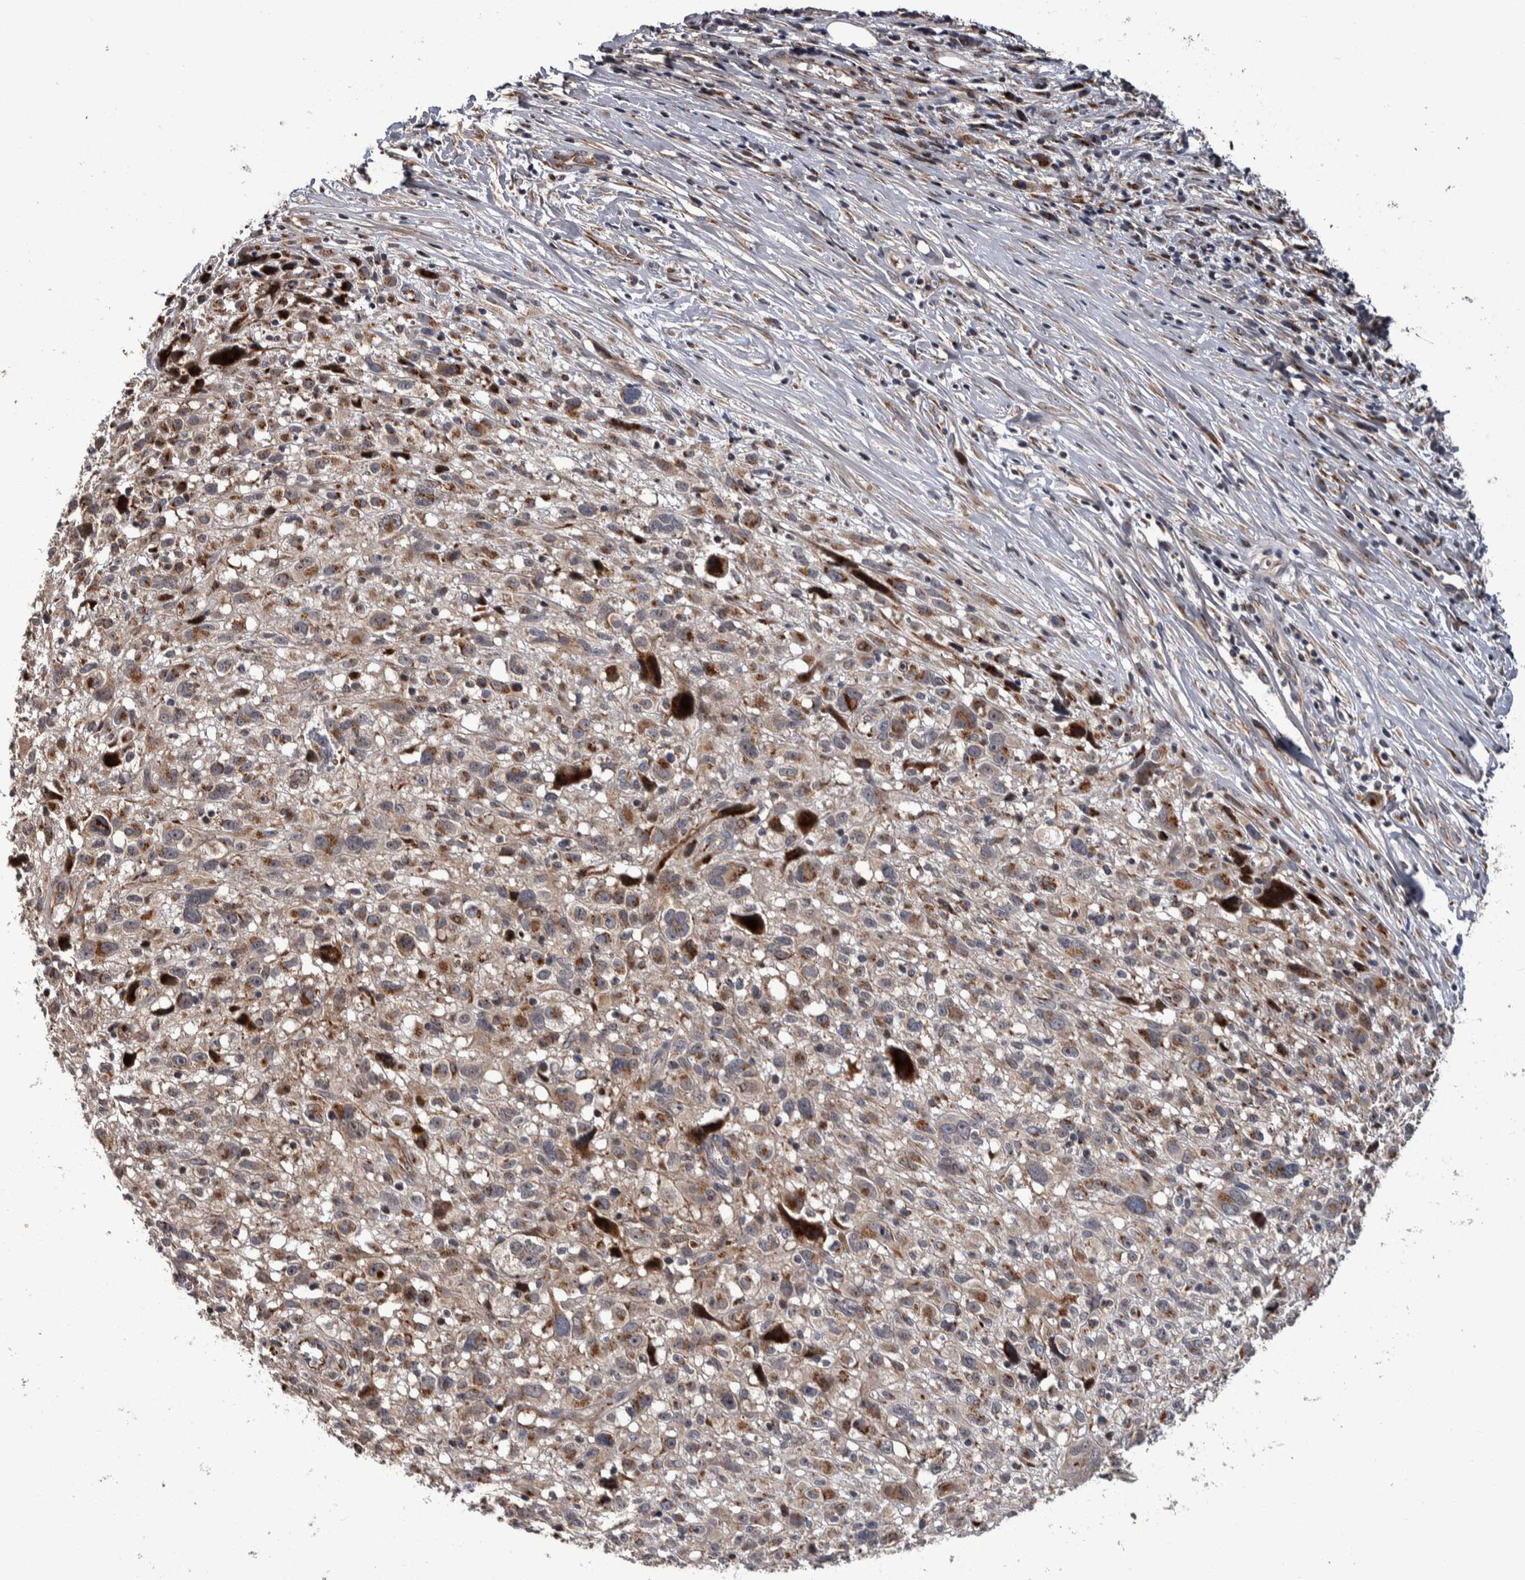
{"staining": {"intensity": "moderate", "quantity": "25%-75%", "location": "cytoplasmic/membranous"}, "tissue": "melanoma", "cell_type": "Tumor cells", "image_type": "cancer", "snomed": [{"axis": "morphology", "description": "Malignant melanoma, NOS"}, {"axis": "topography", "description": "Skin"}], "caption": "Human melanoma stained with a protein marker displays moderate staining in tumor cells.", "gene": "CANT1", "patient": {"sex": "female", "age": 55}}